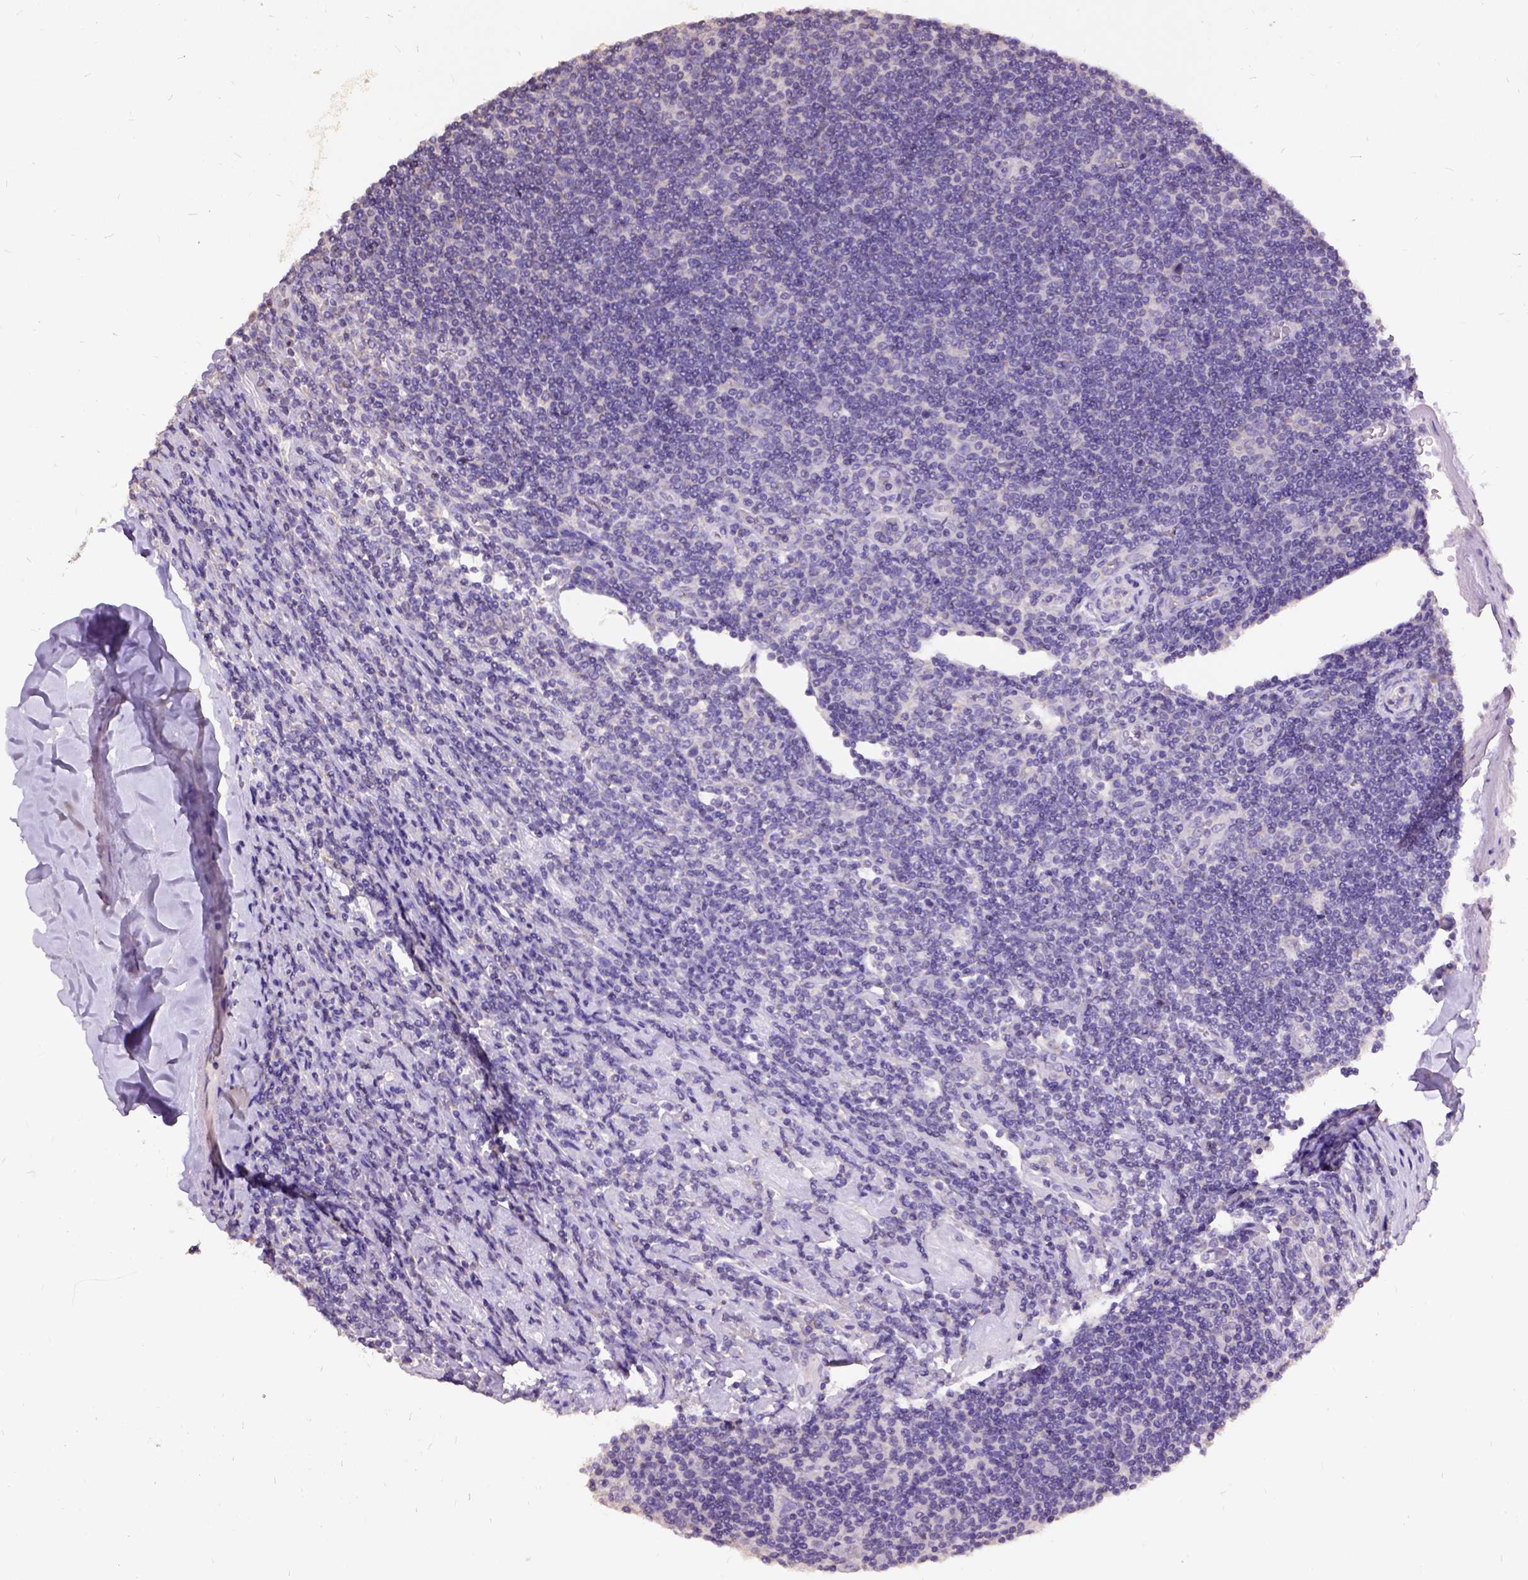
{"staining": {"intensity": "negative", "quantity": "none", "location": "none"}, "tissue": "lymphoma", "cell_type": "Tumor cells", "image_type": "cancer", "snomed": [{"axis": "morphology", "description": "Hodgkin's disease, NOS"}, {"axis": "topography", "description": "Lymph node"}], "caption": "An IHC photomicrograph of Hodgkin's disease is shown. There is no staining in tumor cells of Hodgkin's disease. The staining is performed using DAB brown chromogen with nuclei counter-stained in using hematoxylin.", "gene": "DQX1", "patient": {"sex": "male", "age": 40}}